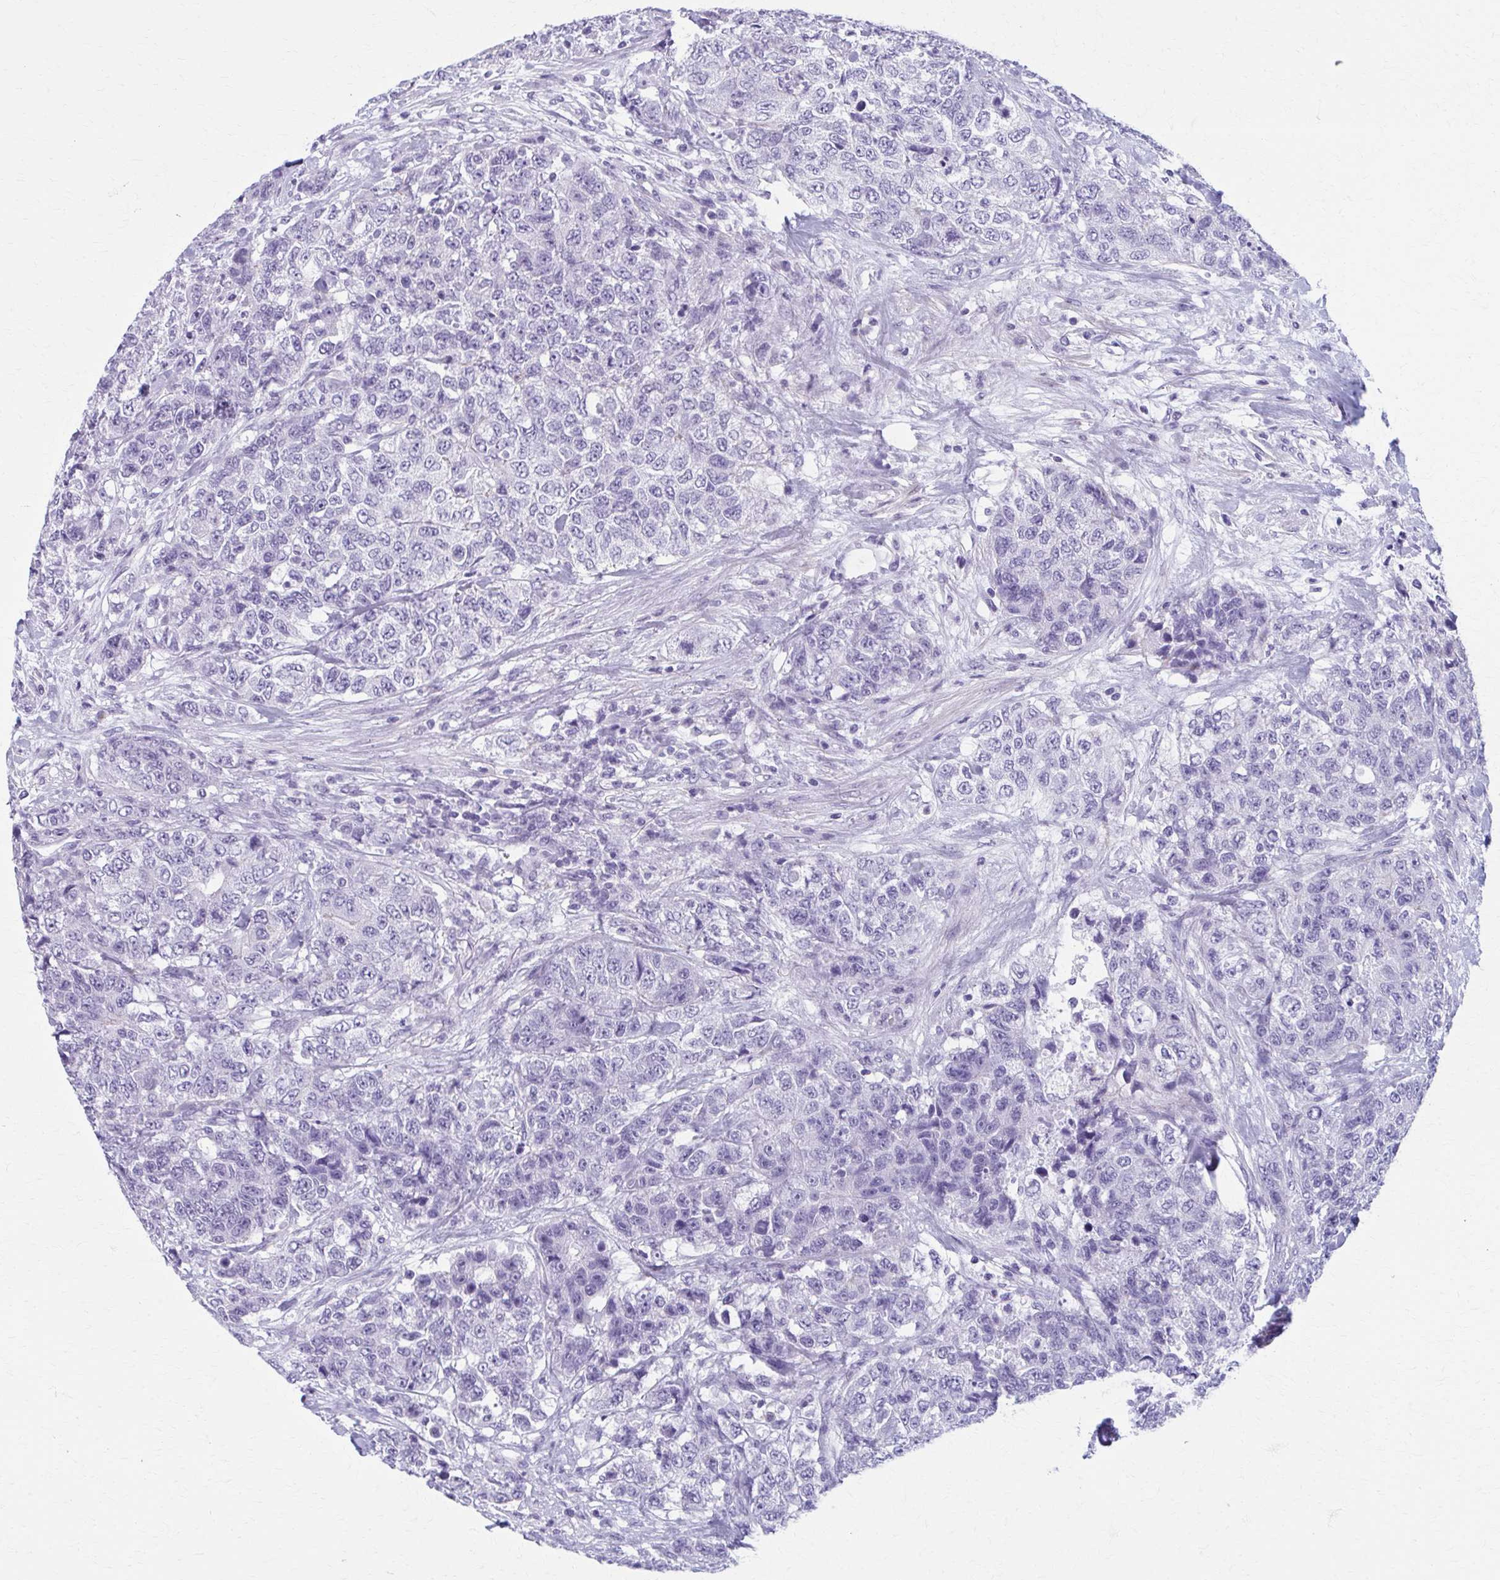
{"staining": {"intensity": "negative", "quantity": "none", "location": "none"}, "tissue": "urothelial cancer", "cell_type": "Tumor cells", "image_type": "cancer", "snomed": [{"axis": "morphology", "description": "Urothelial carcinoma, High grade"}, {"axis": "topography", "description": "Urinary bladder"}], "caption": "Tumor cells show no significant protein expression in high-grade urothelial carcinoma.", "gene": "MPLKIP", "patient": {"sex": "female", "age": 78}}